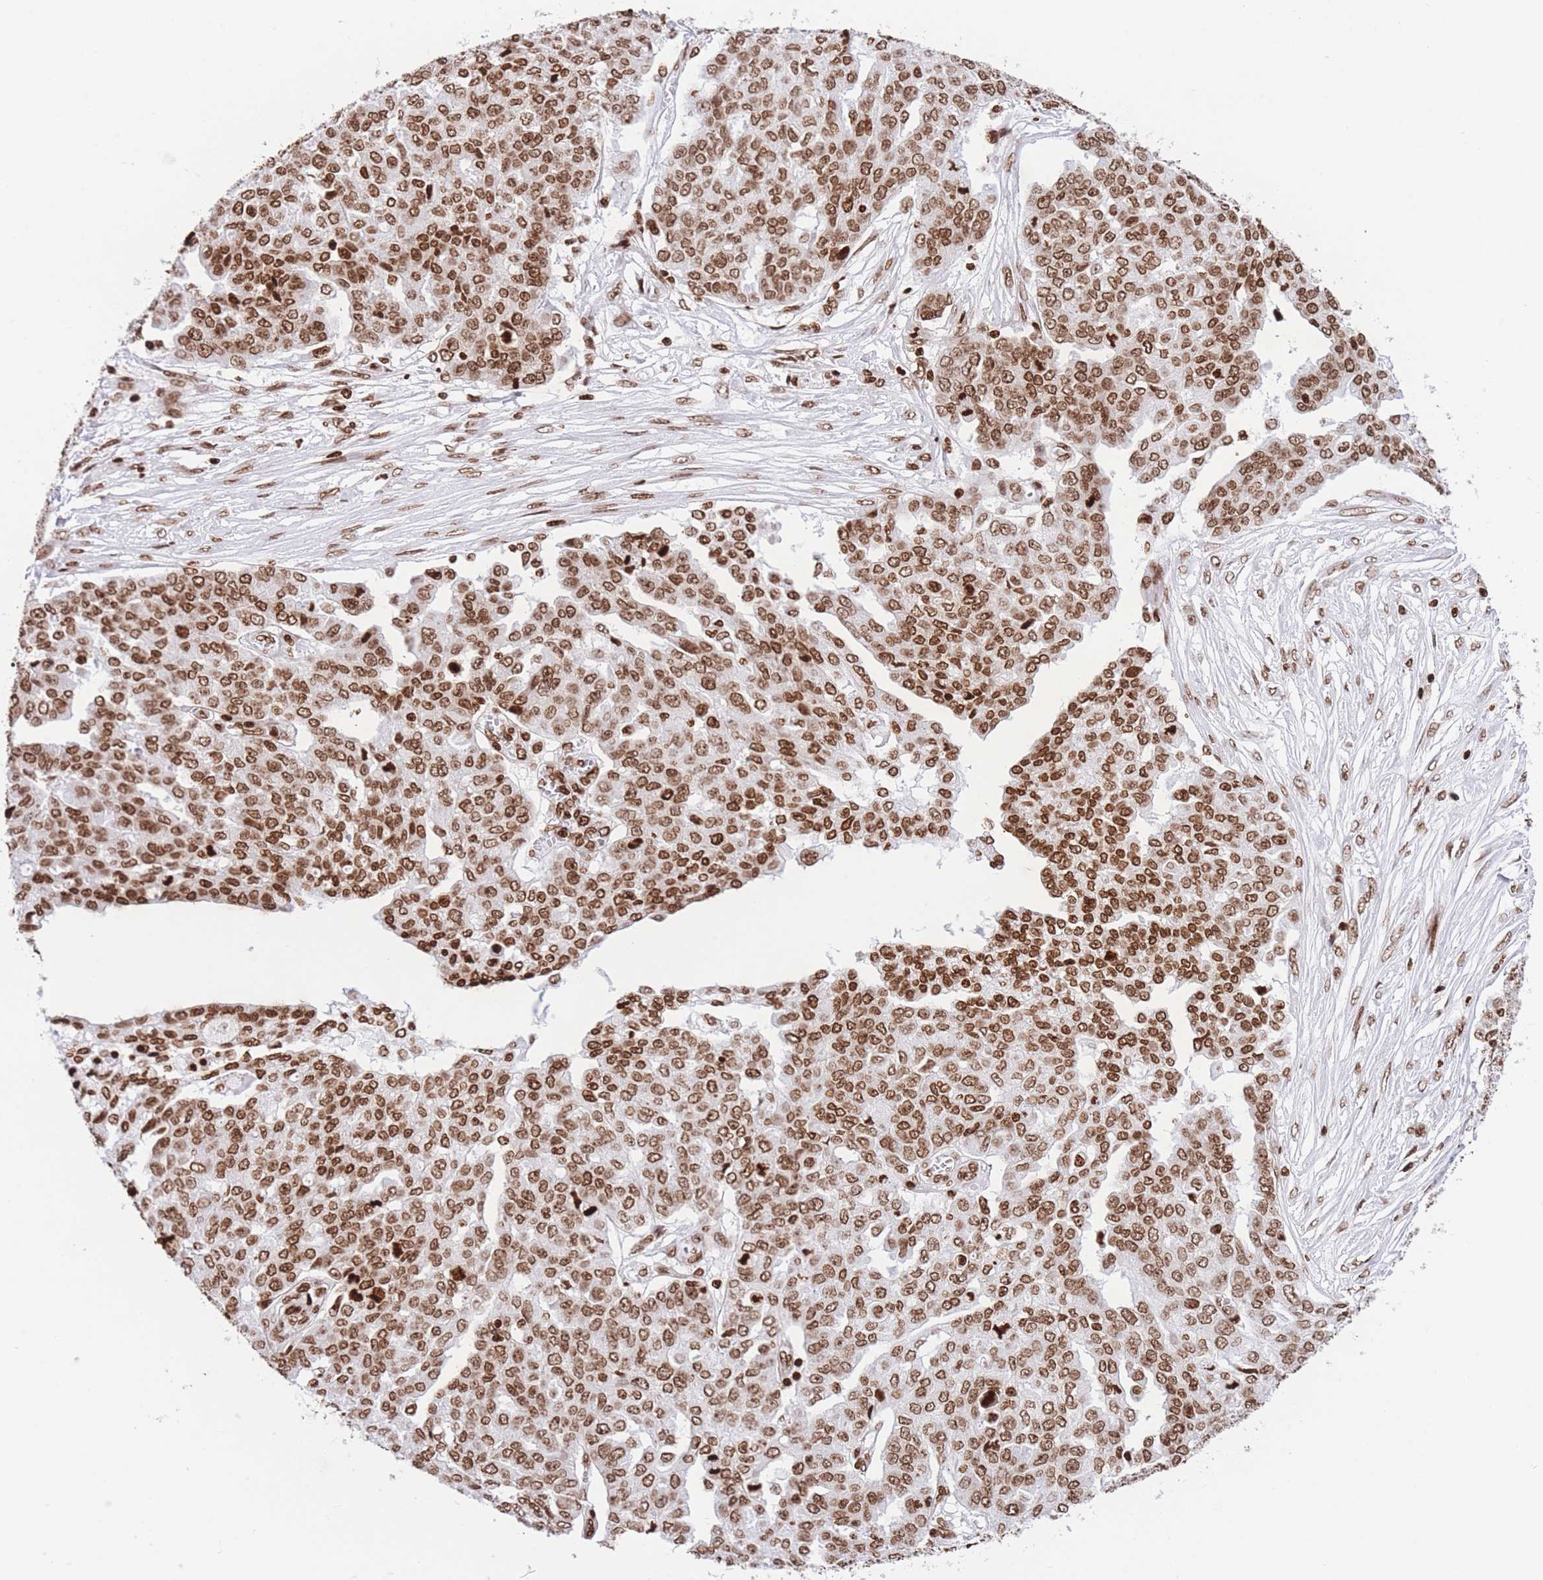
{"staining": {"intensity": "moderate", "quantity": ">75%", "location": "nuclear"}, "tissue": "ovarian cancer", "cell_type": "Tumor cells", "image_type": "cancer", "snomed": [{"axis": "morphology", "description": "Cystadenocarcinoma, serous, NOS"}, {"axis": "topography", "description": "Soft tissue"}, {"axis": "topography", "description": "Ovary"}], "caption": "Immunohistochemical staining of ovarian serous cystadenocarcinoma displays medium levels of moderate nuclear positivity in about >75% of tumor cells. (brown staining indicates protein expression, while blue staining denotes nuclei).", "gene": "H2BC11", "patient": {"sex": "female", "age": 57}}